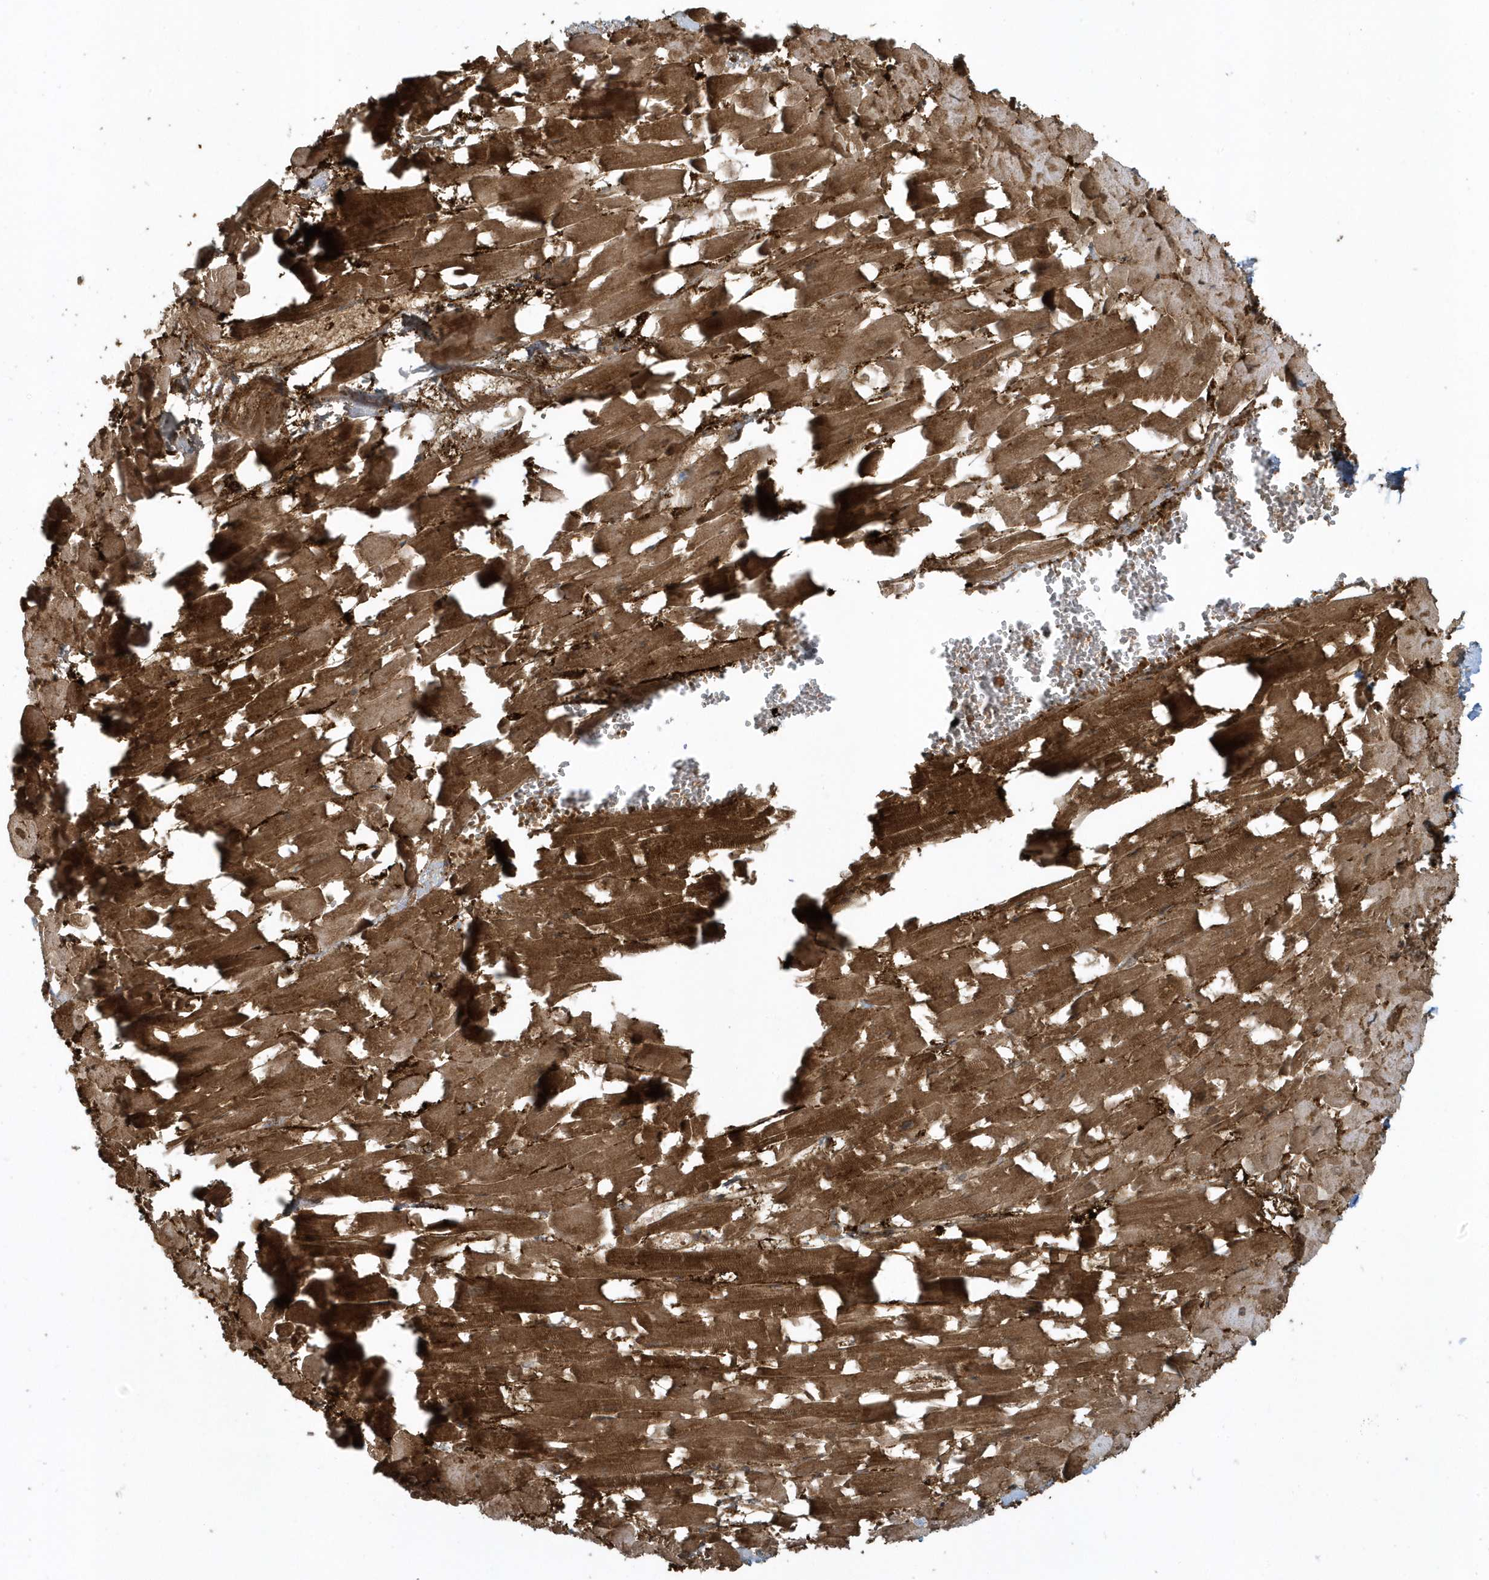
{"staining": {"intensity": "moderate", "quantity": ">75%", "location": "cytoplasmic/membranous"}, "tissue": "heart muscle", "cell_type": "Cardiomyocytes", "image_type": "normal", "snomed": [{"axis": "morphology", "description": "Normal tissue, NOS"}, {"axis": "topography", "description": "Heart"}], "caption": "Protein staining of unremarkable heart muscle shows moderate cytoplasmic/membranous staining in about >75% of cardiomyocytes. The protein is stained brown, and the nuclei are stained in blue (DAB IHC with brightfield microscopy, high magnification).", "gene": "CLCN6", "patient": {"sex": "female", "age": 64}}